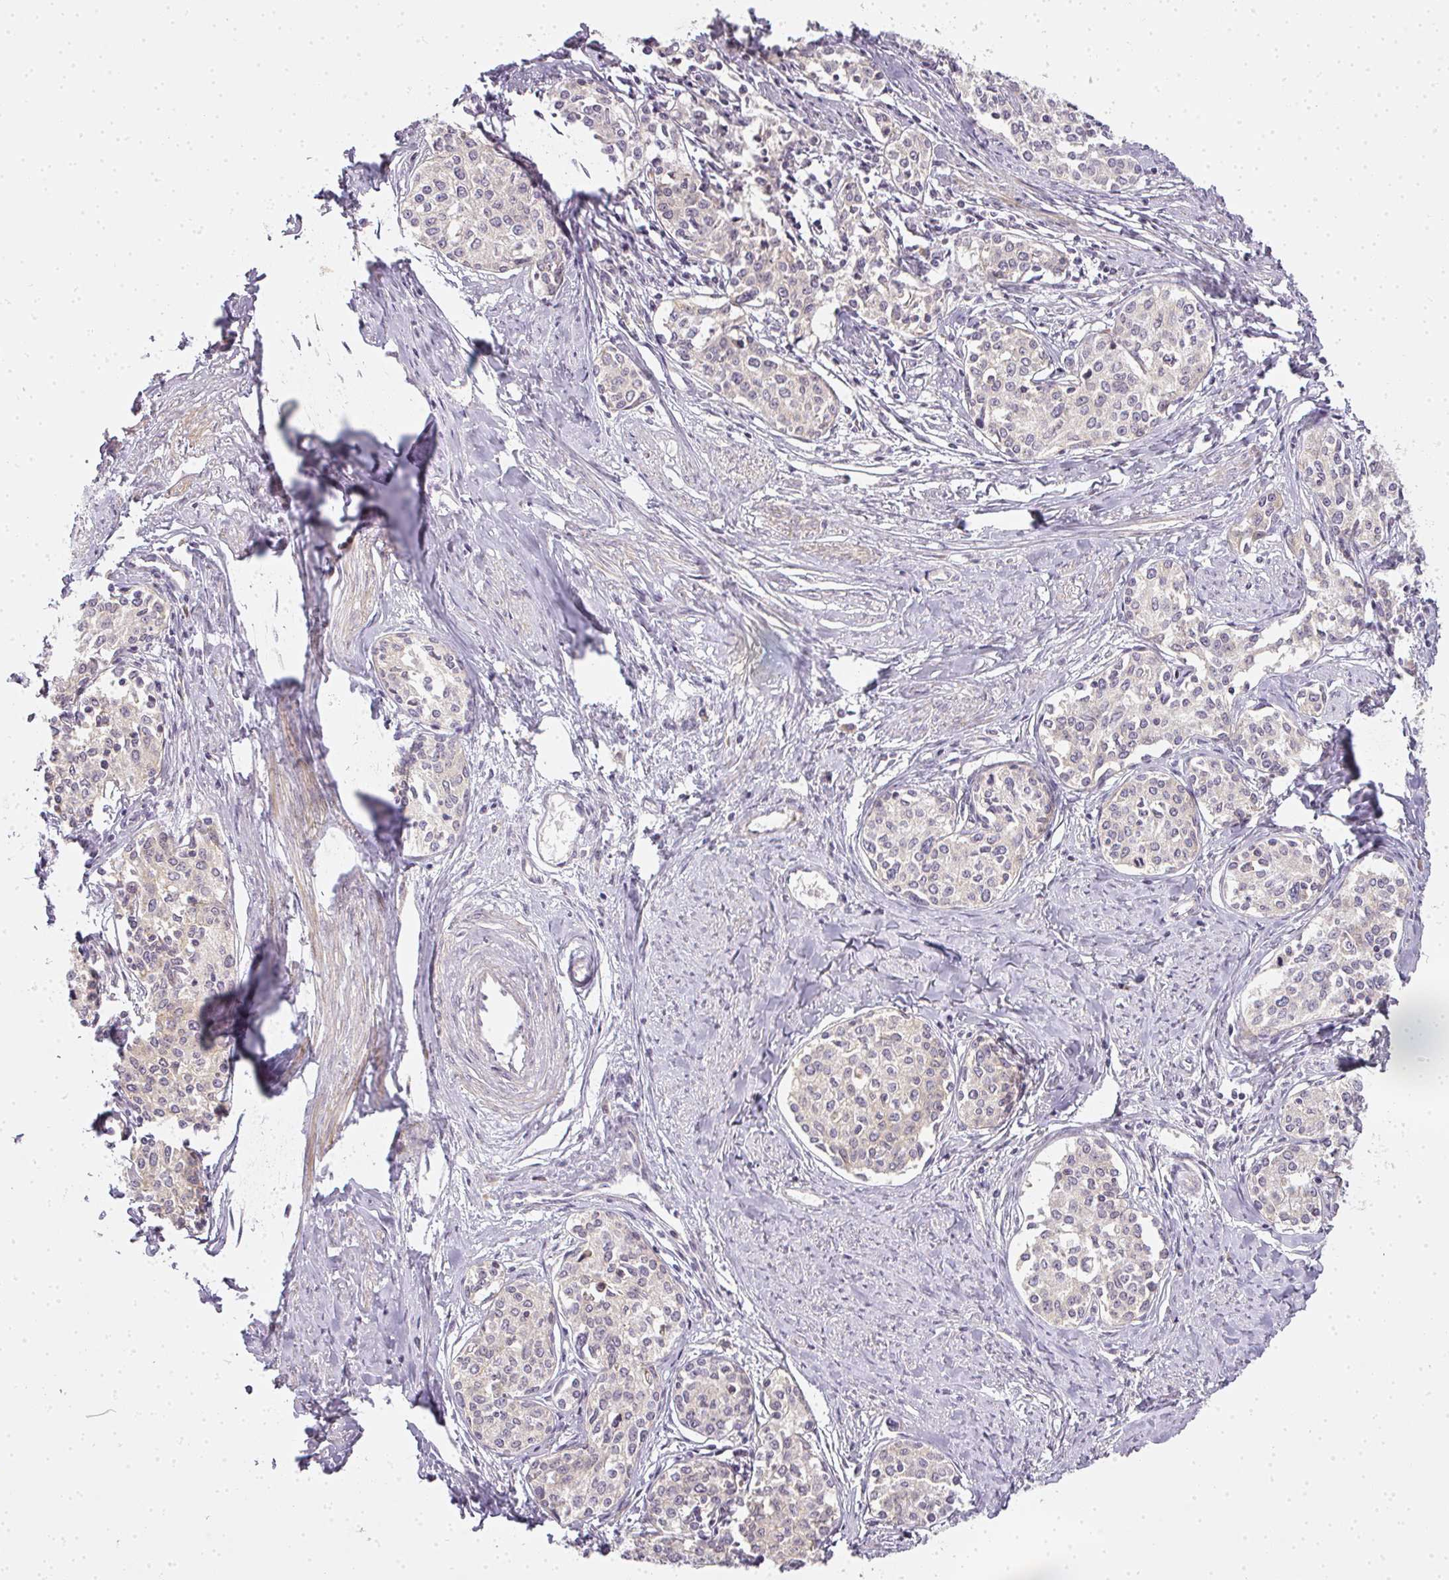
{"staining": {"intensity": "negative", "quantity": "none", "location": "none"}, "tissue": "cervical cancer", "cell_type": "Tumor cells", "image_type": "cancer", "snomed": [{"axis": "morphology", "description": "Squamous cell carcinoma, NOS"}, {"axis": "morphology", "description": "Adenocarcinoma, NOS"}, {"axis": "topography", "description": "Cervix"}], "caption": "Photomicrograph shows no significant protein expression in tumor cells of cervical adenocarcinoma. (DAB immunohistochemistry (IHC), high magnification).", "gene": "MED19", "patient": {"sex": "female", "age": 52}}